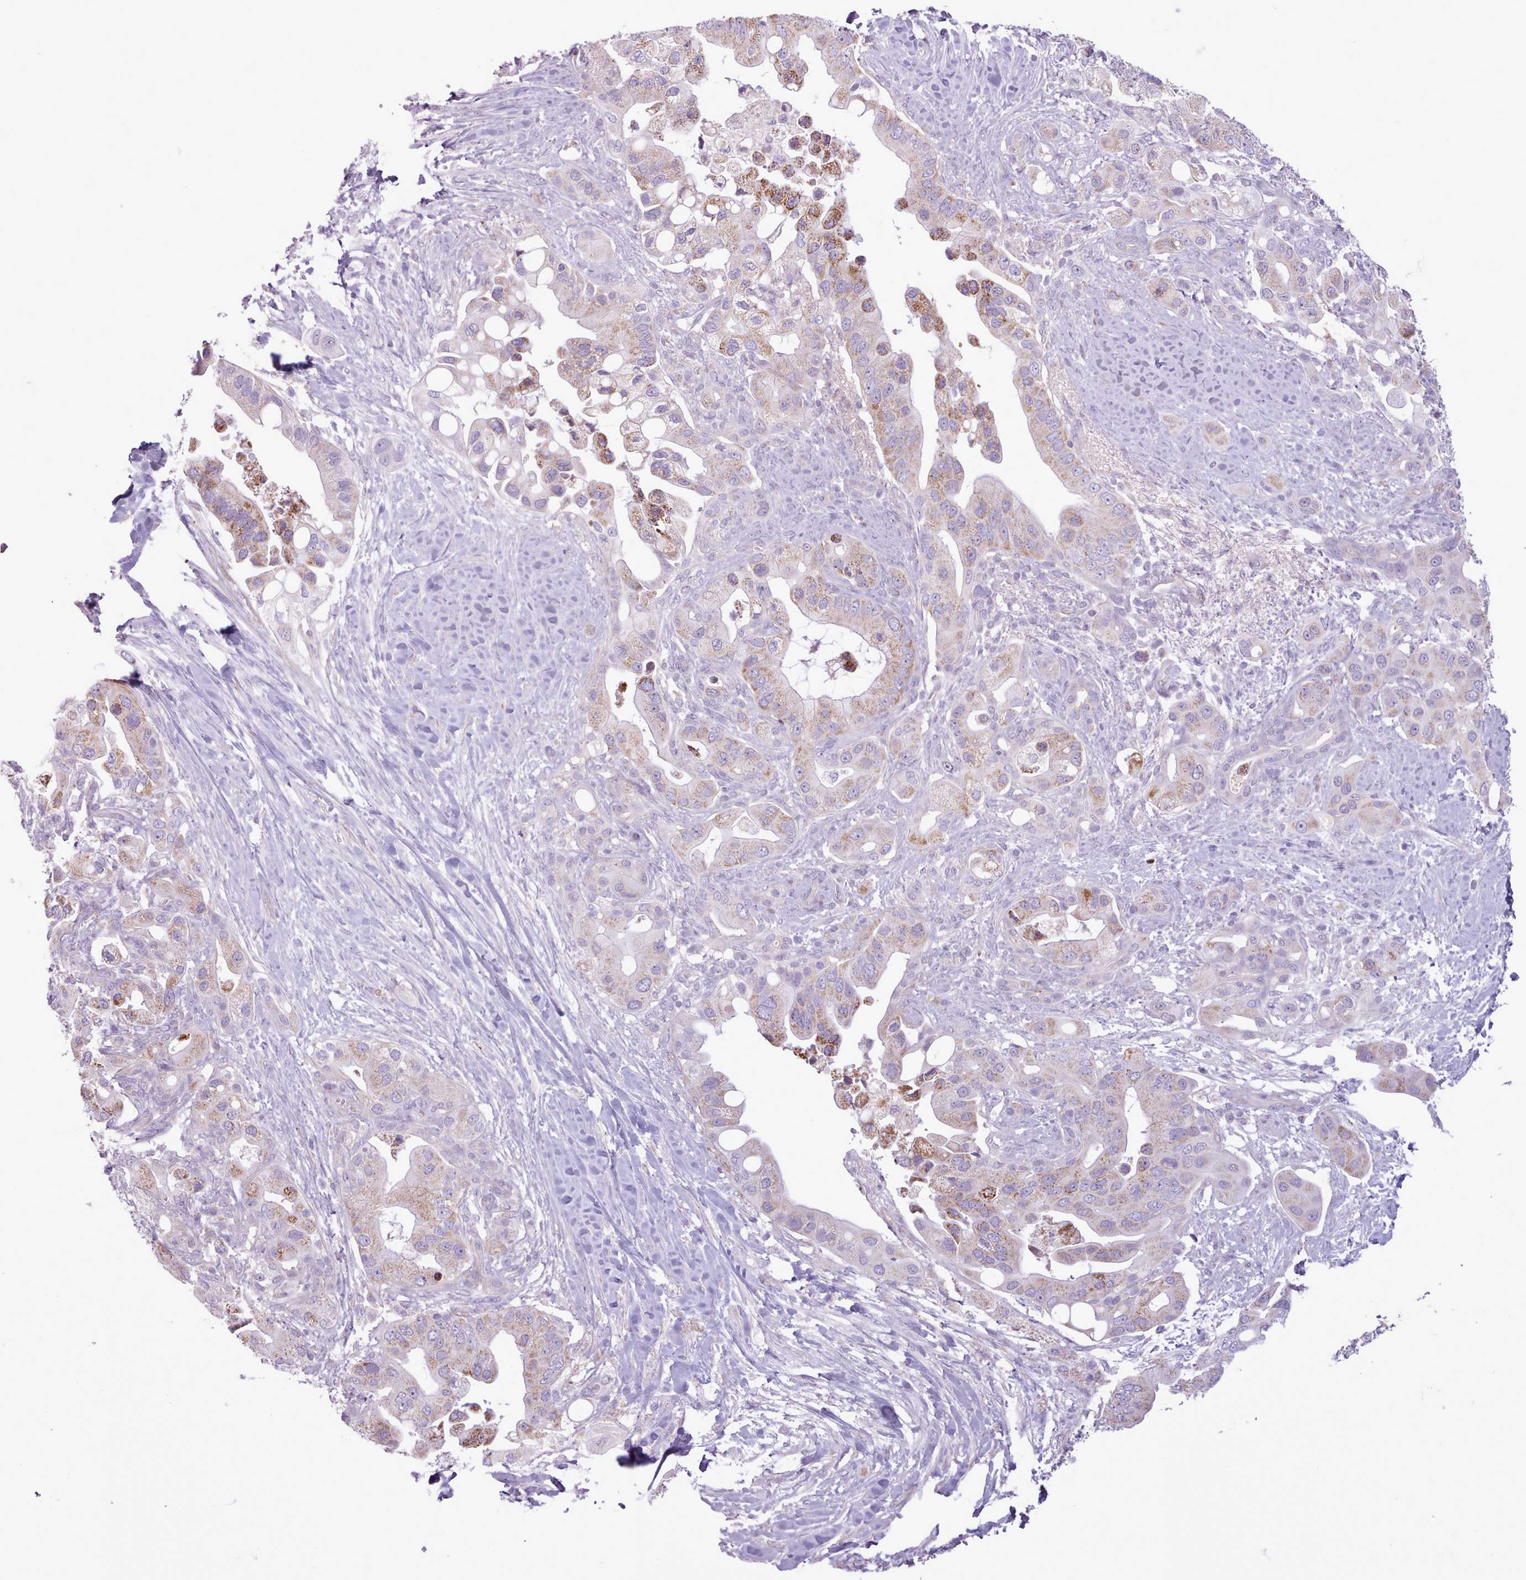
{"staining": {"intensity": "weak", "quantity": "<25%", "location": "cytoplasmic/membranous"}, "tissue": "pancreatic cancer", "cell_type": "Tumor cells", "image_type": "cancer", "snomed": [{"axis": "morphology", "description": "Adenocarcinoma, NOS"}, {"axis": "topography", "description": "Pancreas"}], "caption": "This photomicrograph is of adenocarcinoma (pancreatic) stained with immunohistochemistry to label a protein in brown with the nuclei are counter-stained blue. There is no staining in tumor cells.", "gene": "AVL9", "patient": {"sex": "male", "age": 57}}